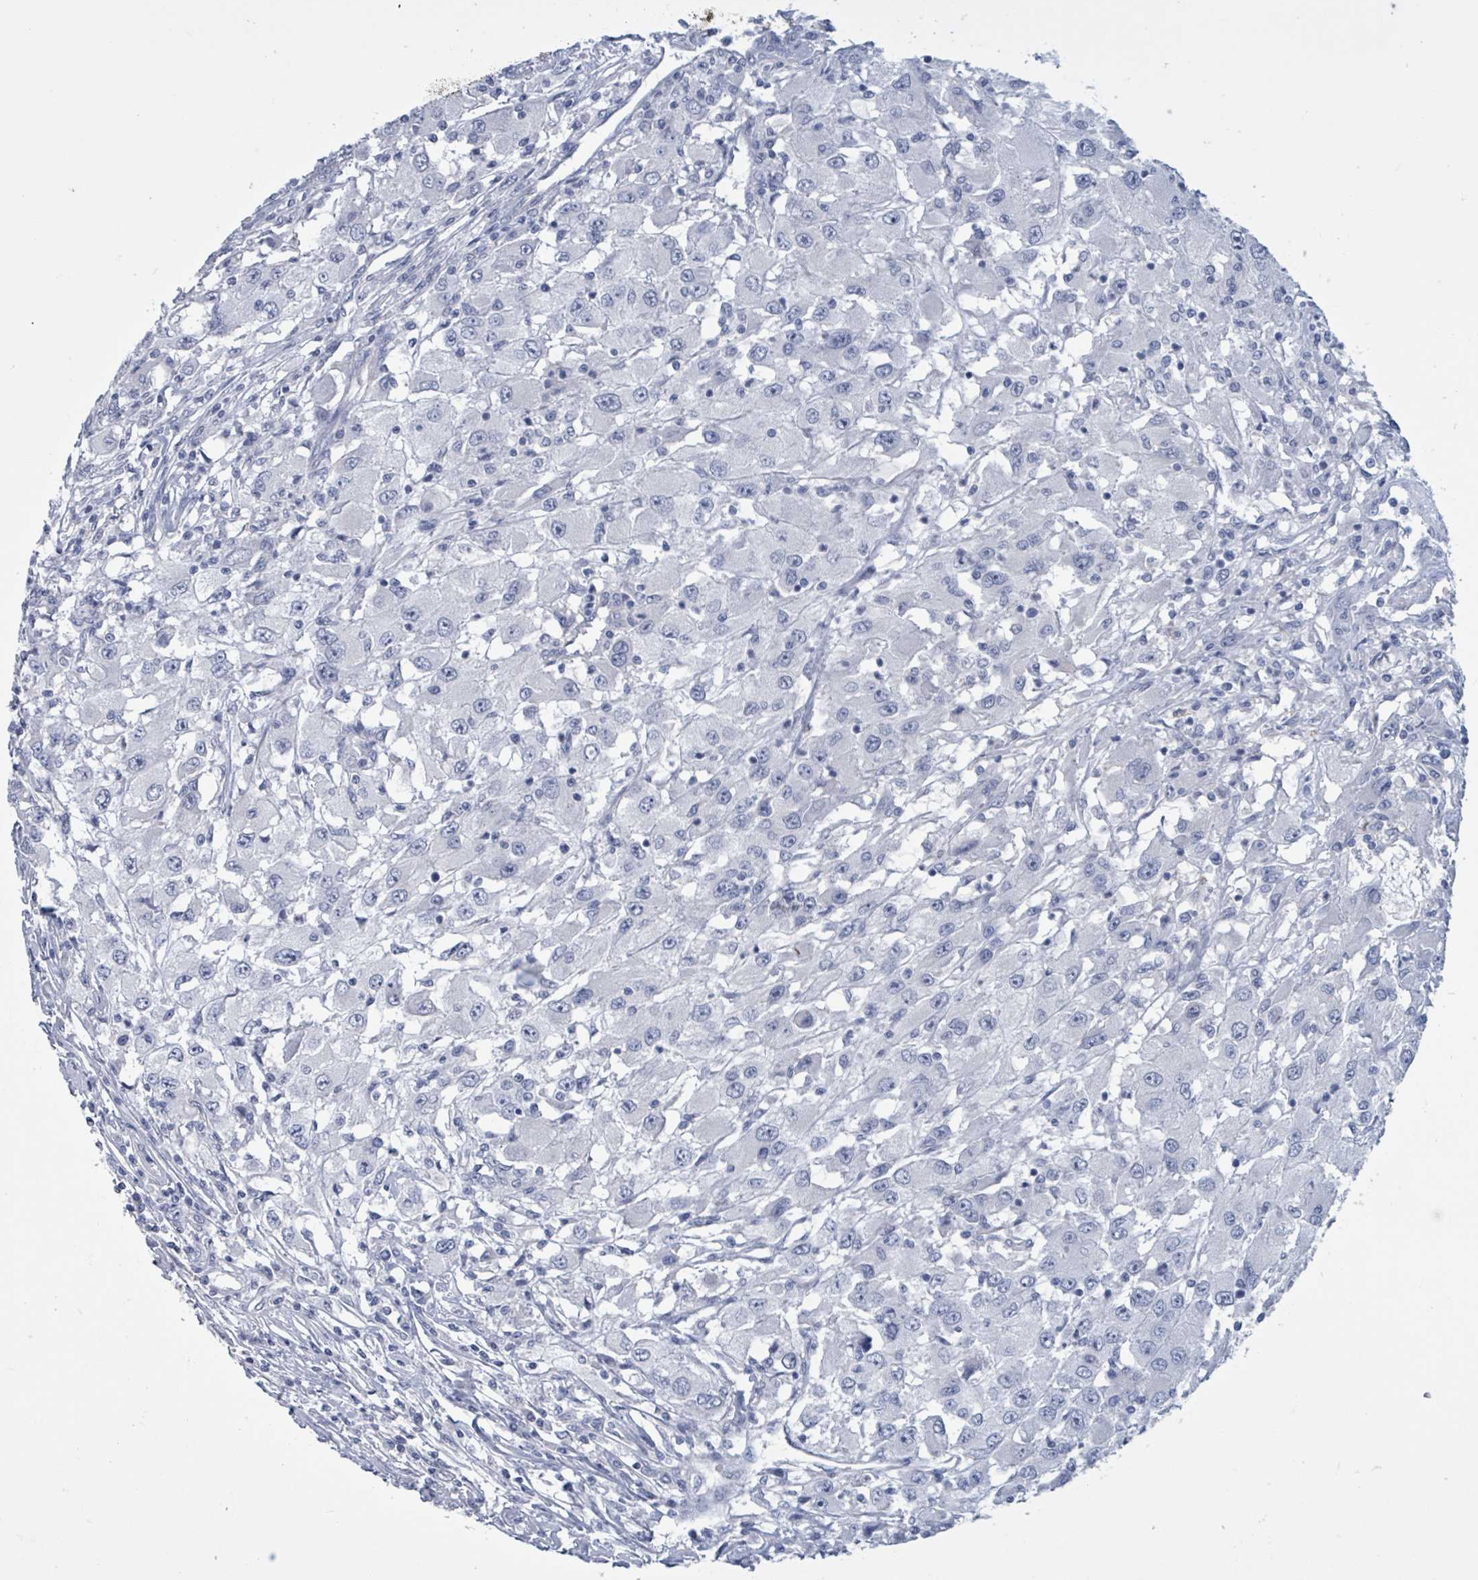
{"staining": {"intensity": "negative", "quantity": "none", "location": "none"}, "tissue": "renal cancer", "cell_type": "Tumor cells", "image_type": "cancer", "snomed": [{"axis": "morphology", "description": "Adenocarcinoma, NOS"}, {"axis": "topography", "description": "Kidney"}], "caption": "The micrograph exhibits no staining of tumor cells in renal cancer (adenocarcinoma).", "gene": "CT45A5", "patient": {"sex": "female", "age": 67}}